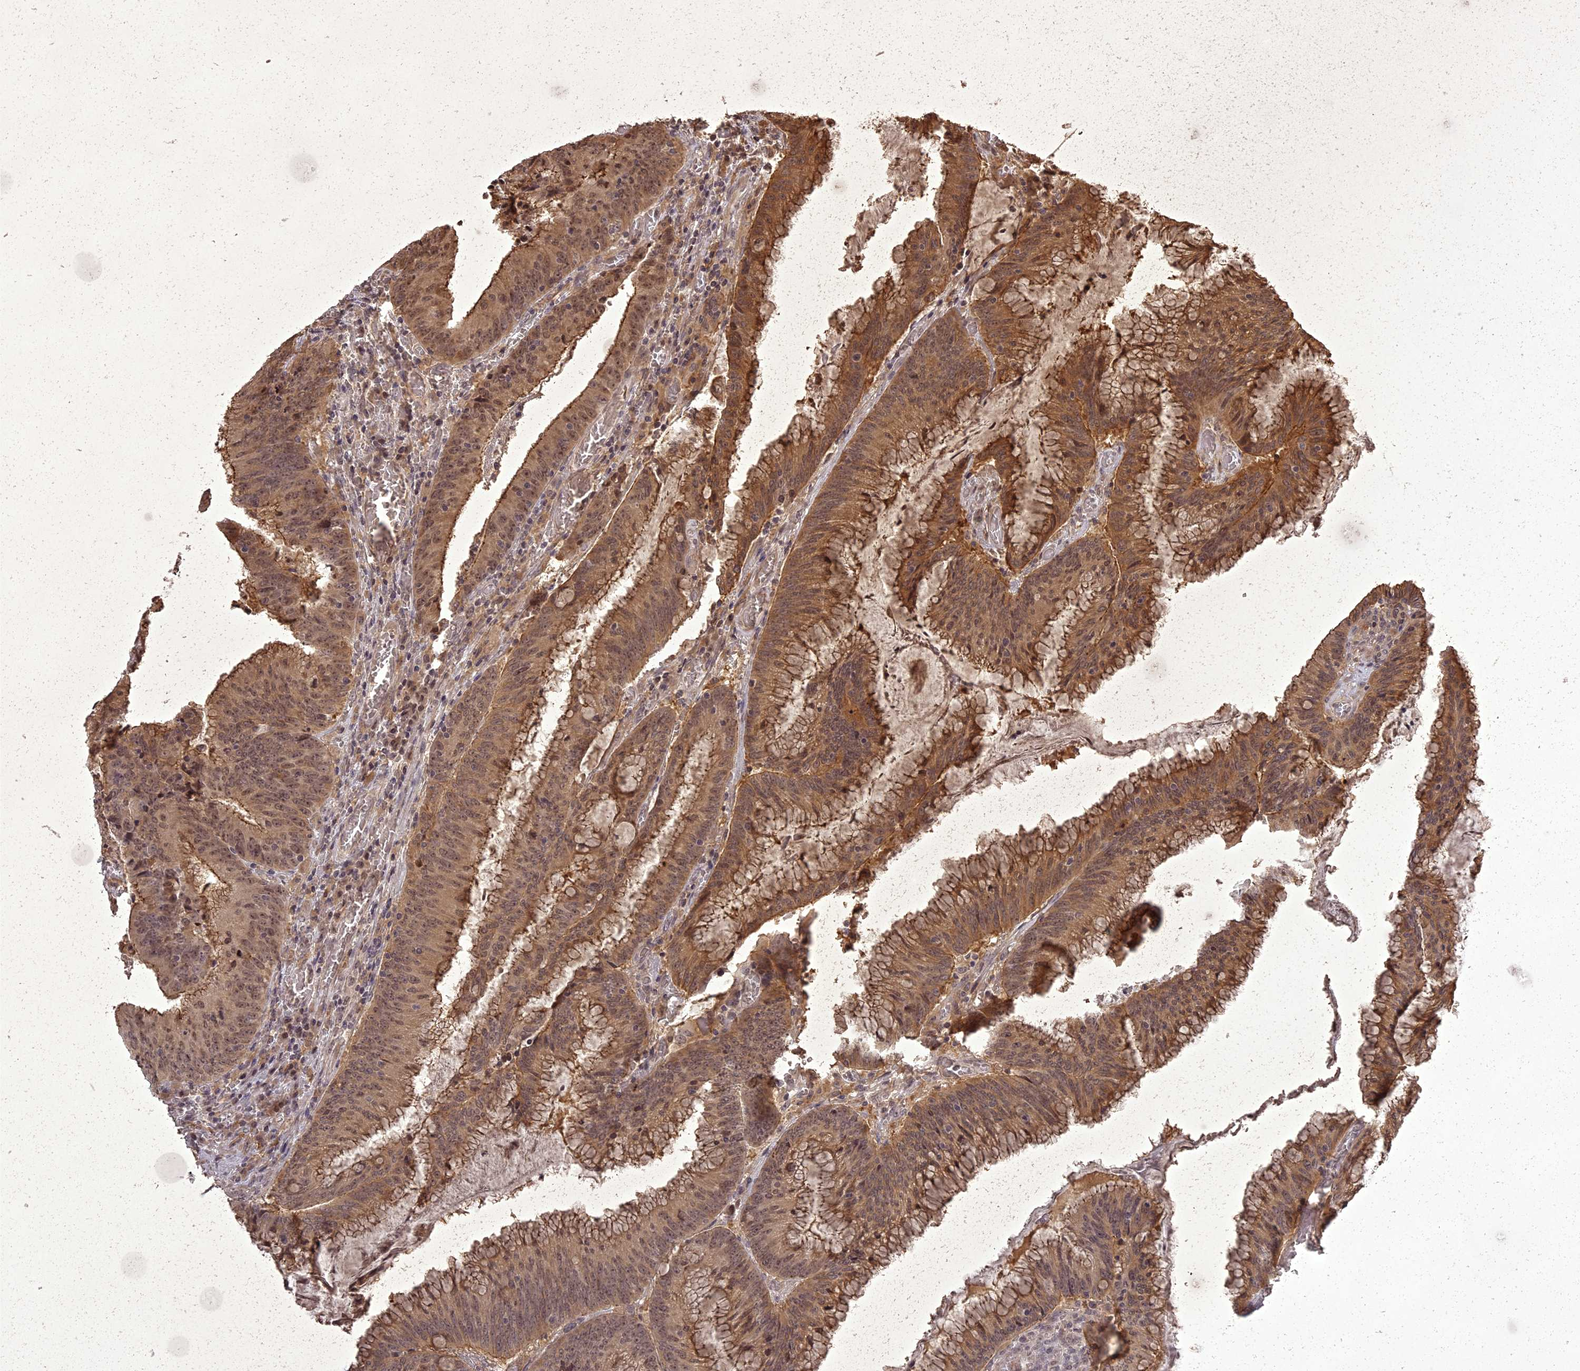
{"staining": {"intensity": "moderate", "quantity": ">75%", "location": "cytoplasmic/membranous,nuclear"}, "tissue": "colorectal cancer", "cell_type": "Tumor cells", "image_type": "cancer", "snomed": [{"axis": "morphology", "description": "Adenocarcinoma, NOS"}, {"axis": "topography", "description": "Rectum"}], "caption": "A histopathology image showing moderate cytoplasmic/membranous and nuclear staining in approximately >75% of tumor cells in adenocarcinoma (colorectal), as visualized by brown immunohistochemical staining.", "gene": "ING5", "patient": {"sex": "female", "age": 77}}